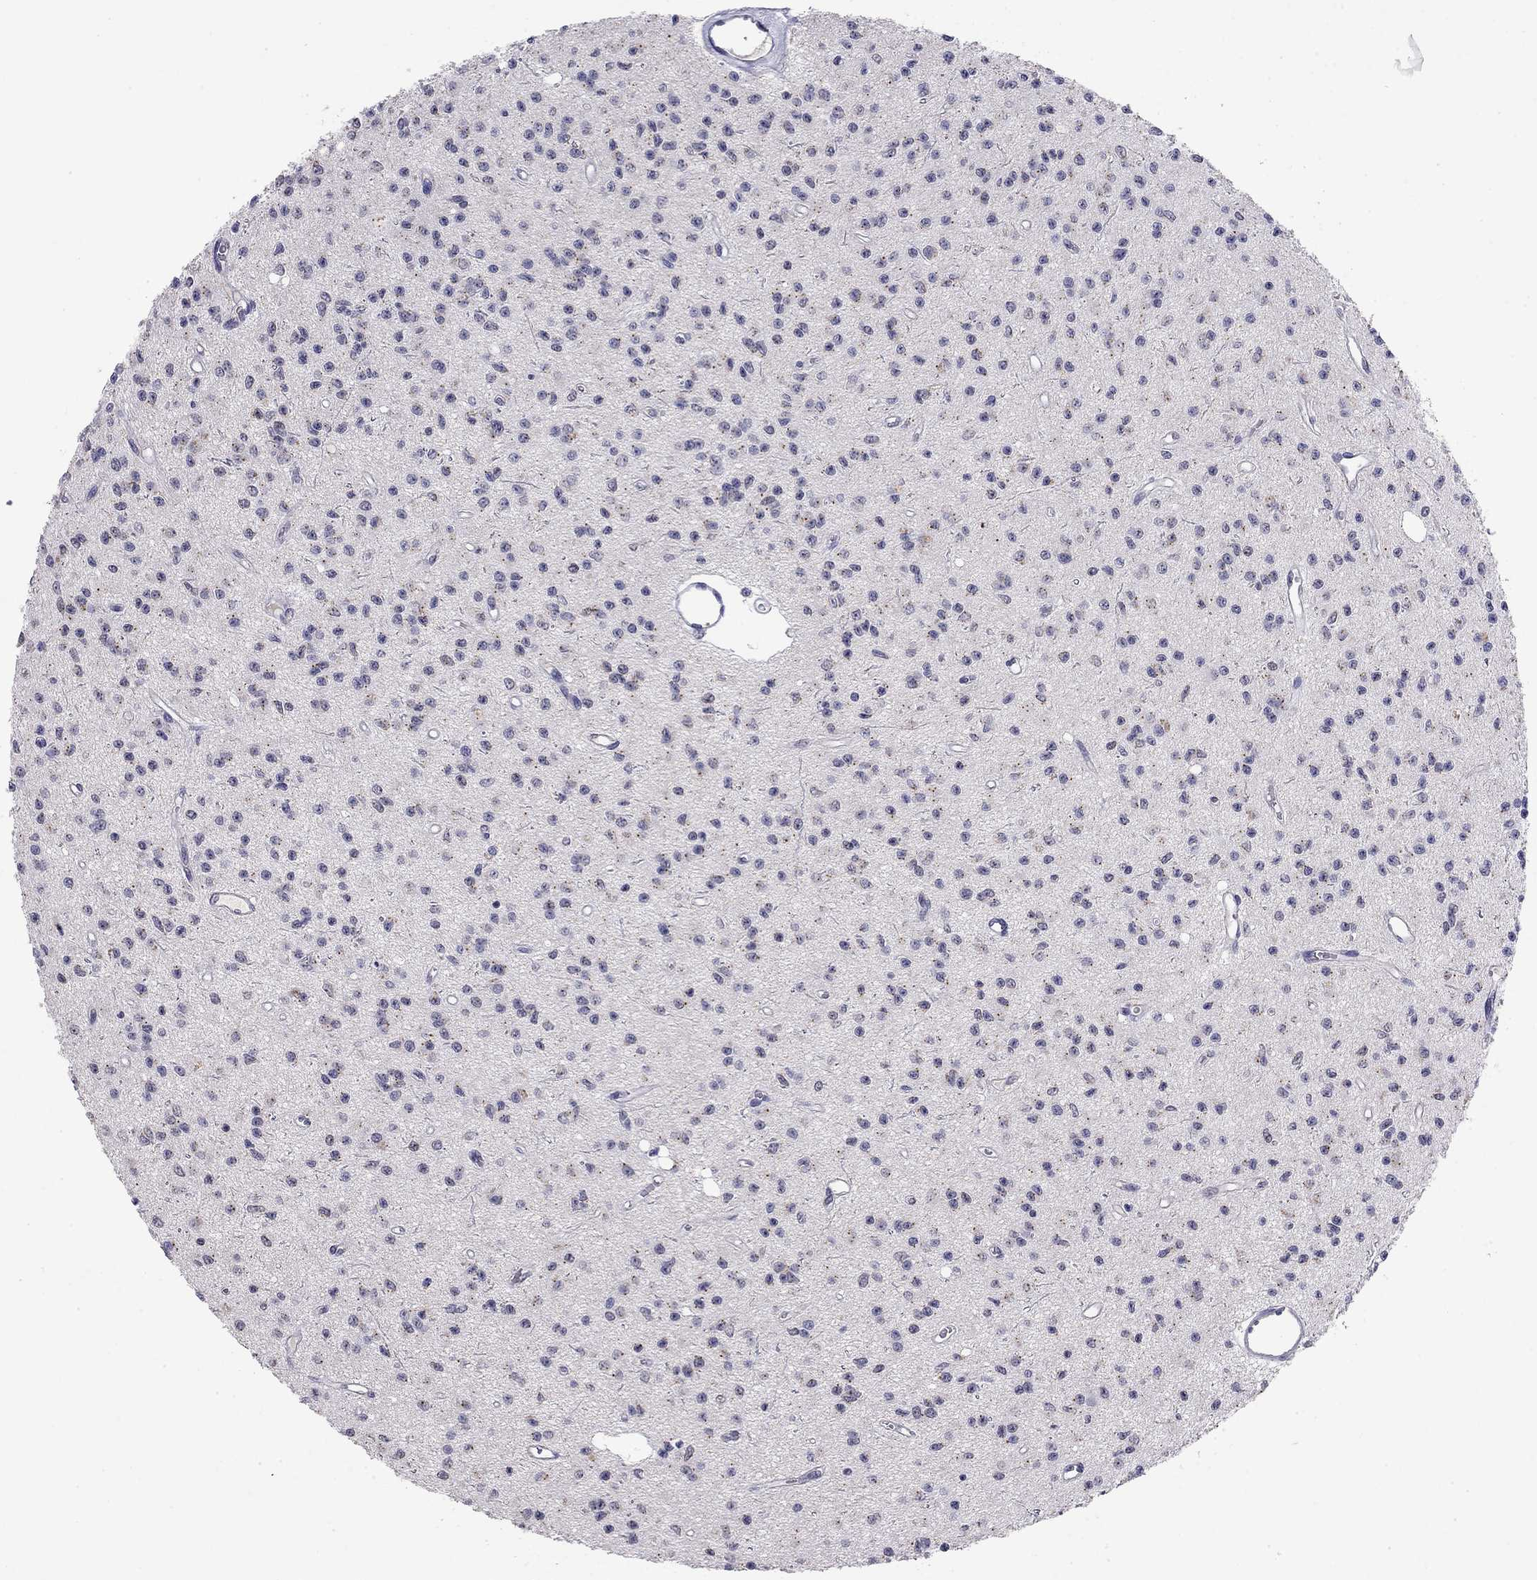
{"staining": {"intensity": "negative", "quantity": "none", "location": "none"}, "tissue": "glioma", "cell_type": "Tumor cells", "image_type": "cancer", "snomed": [{"axis": "morphology", "description": "Glioma, malignant, Low grade"}, {"axis": "topography", "description": "Brain"}], "caption": "High magnification brightfield microscopy of low-grade glioma (malignant) stained with DAB (3,3'-diaminobenzidine) (brown) and counterstained with hematoxylin (blue): tumor cells show no significant positivity.", "gene": "WNK3", "patient": {"sex": "female", "age": 45}}